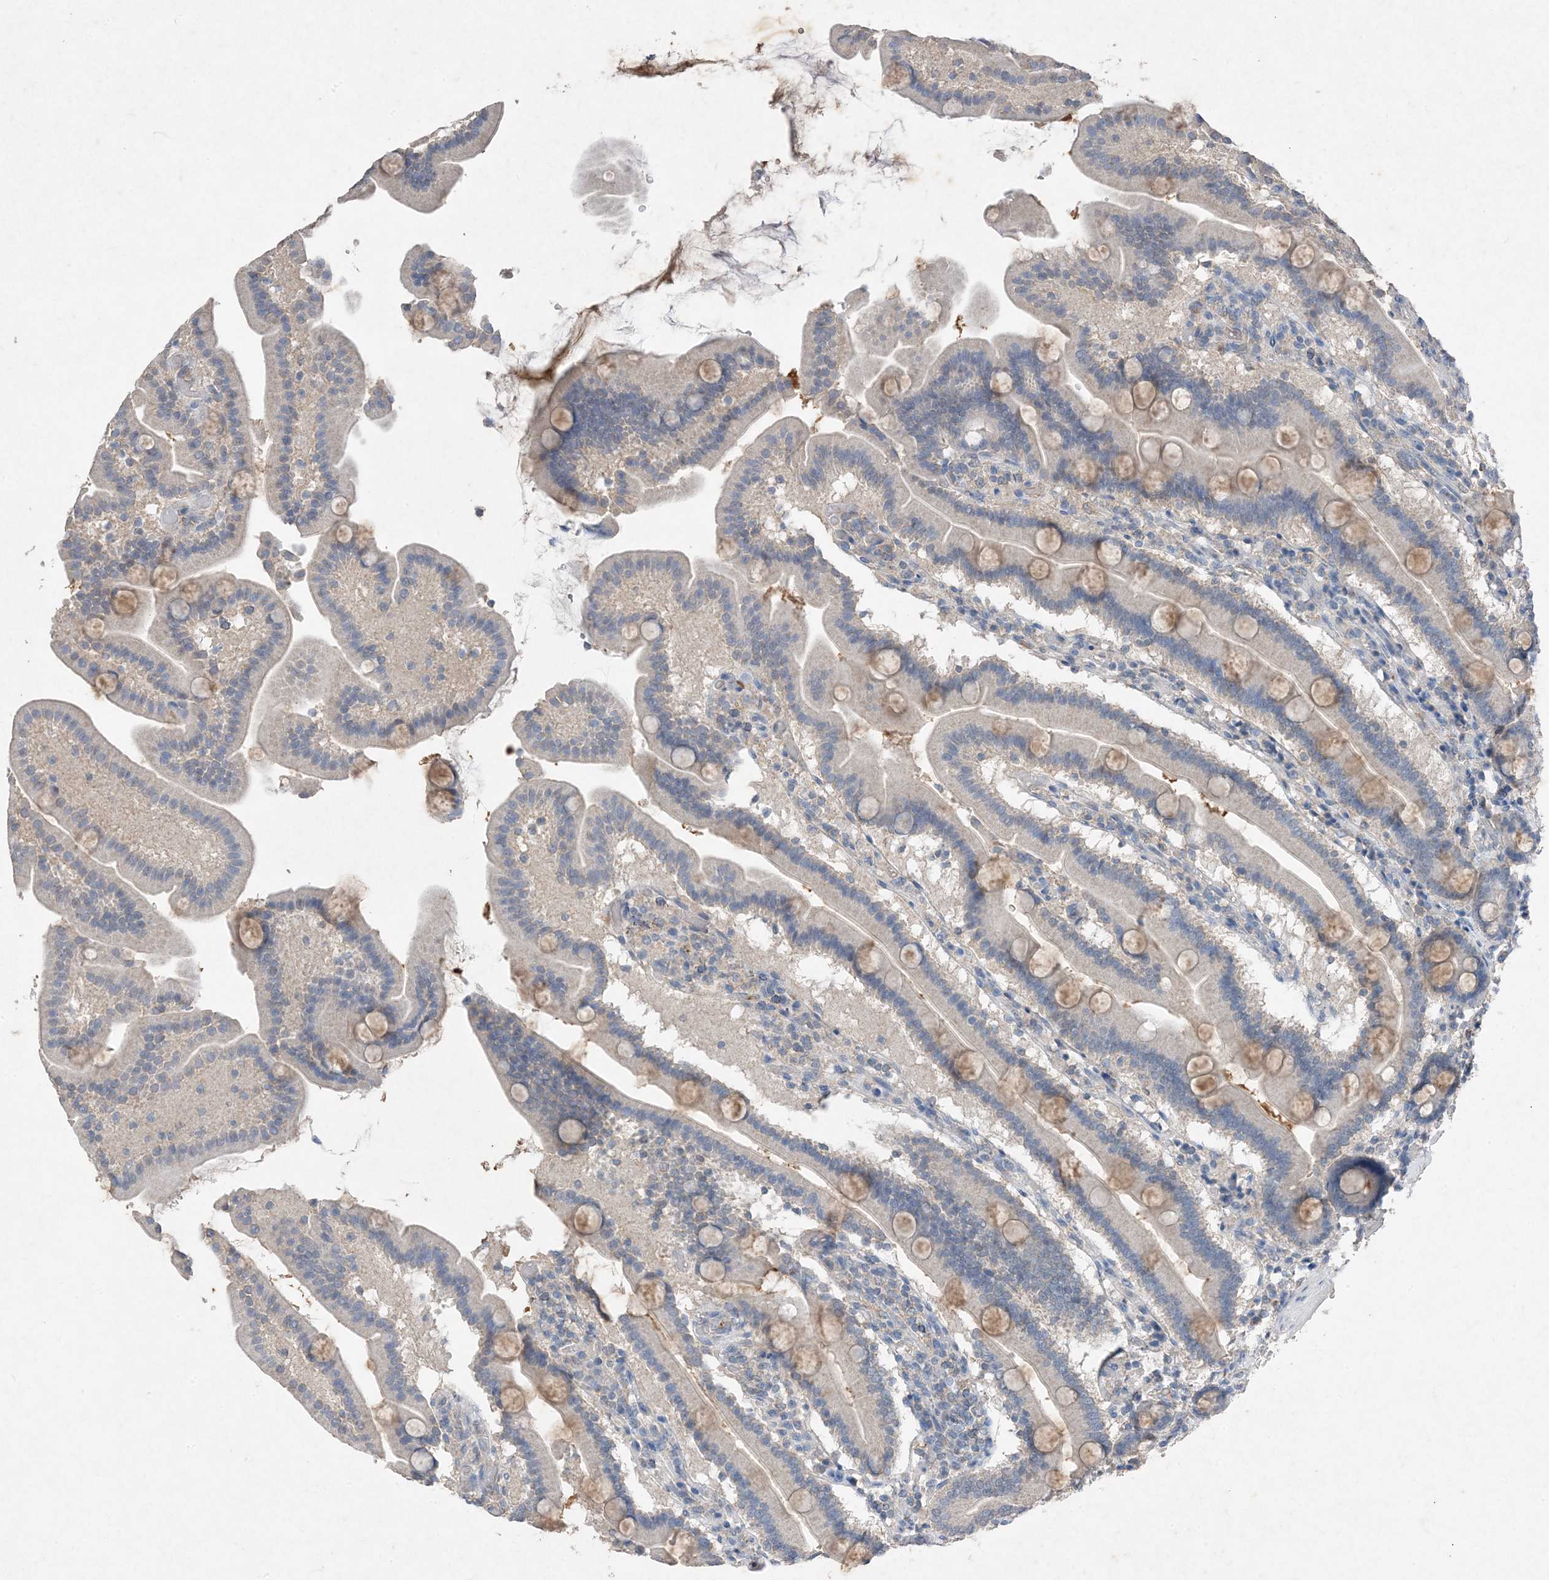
{"staining": {"intensity": "moderate", "quantity": "25%-75%", "location": "cytoplasmic/membranous"}, "tissue": "duodenum", "cell_type": "Glandular cells", "image_type": "normal", "snomed": [{"axis": "morphology", "description": "Normal tissue, NOS"}, {"axis": "topography", "description": "Duodenum"}], "caption": "An immunohistochemistry image of unremarkable tissue is shown. Protein staining in brown labels moderate cytoplasmic/membranous positivity in duodenum within glandular cells.", "gene": "FCN3", "patient": {"sex": "male", "age": 55}}